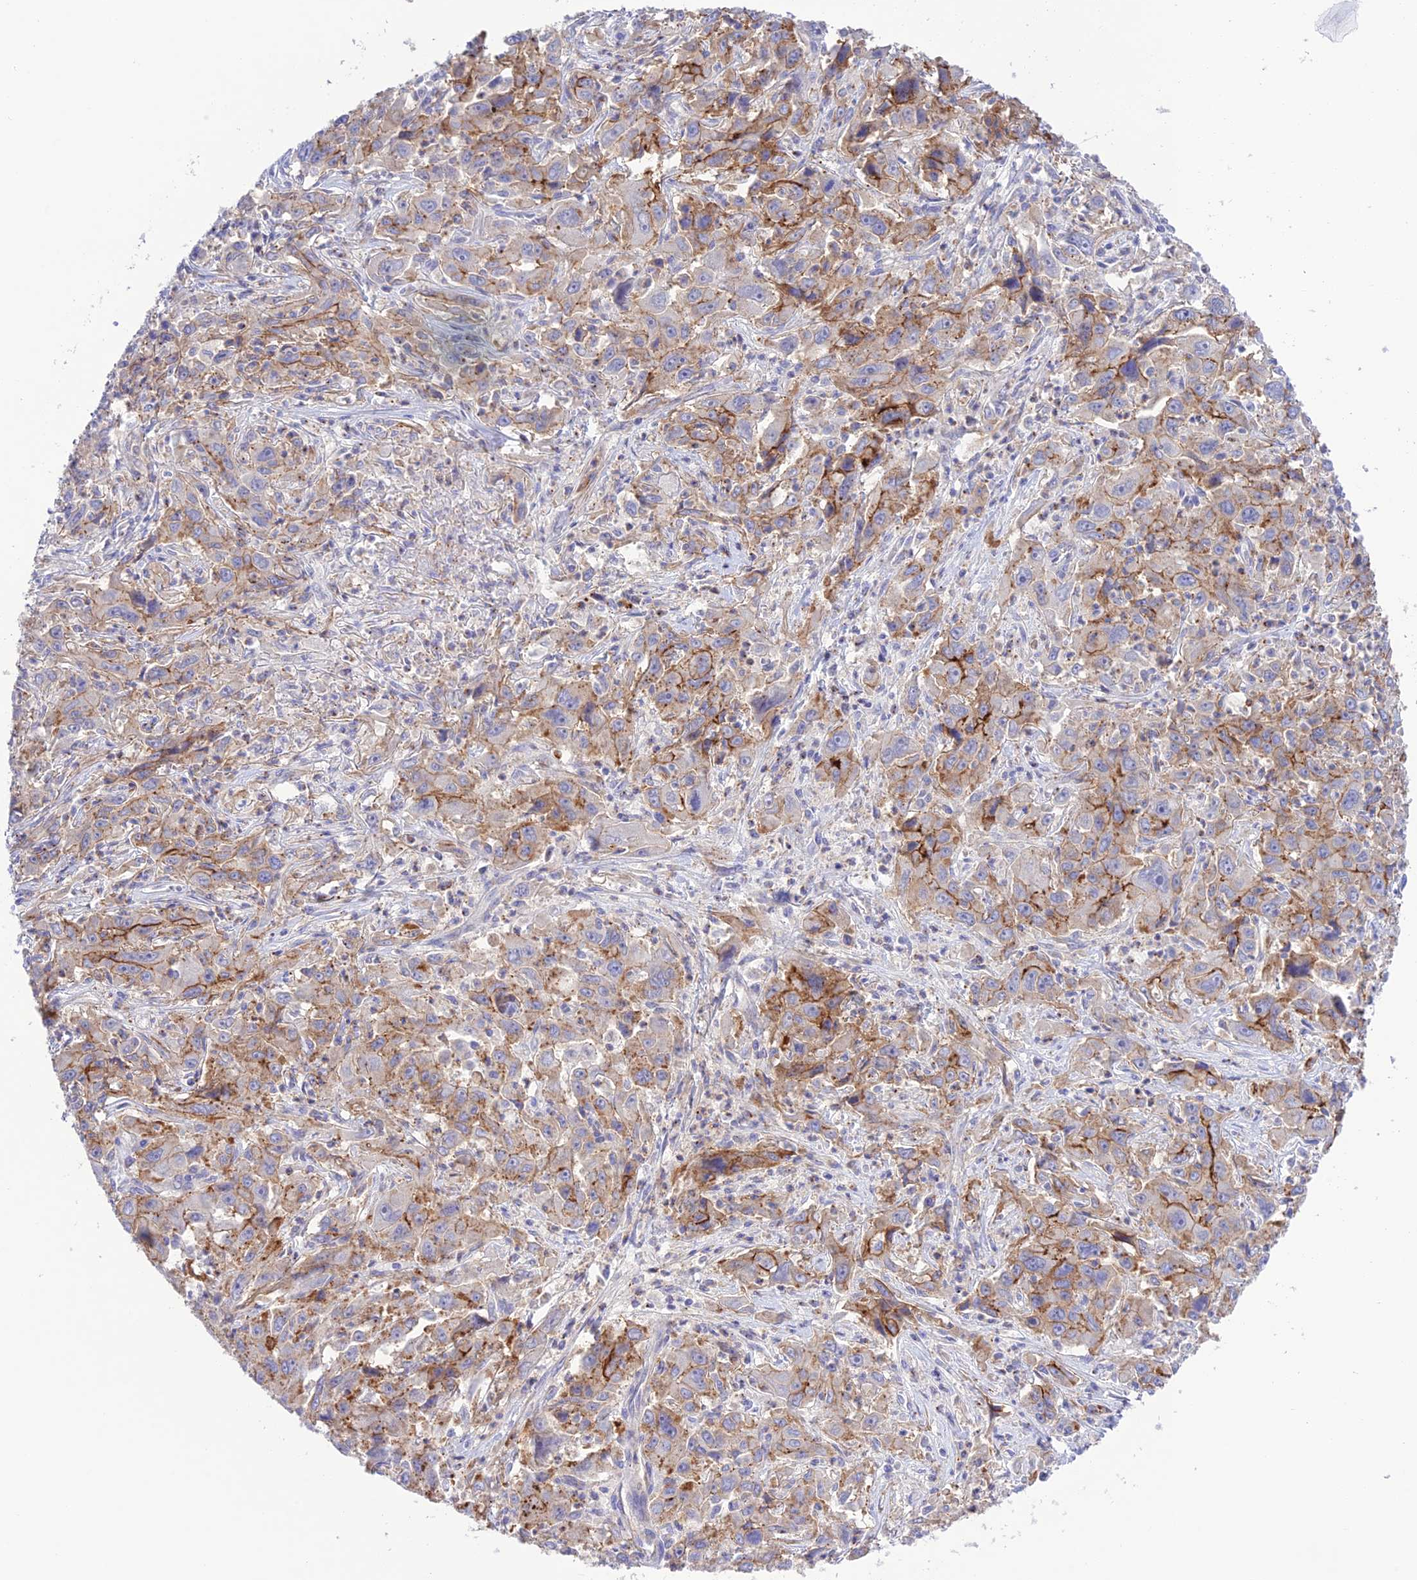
{"staining": {"intensity": "moderate", "quantity": "25%-75%", "location": "cytoplasmic/membranous"}, "tissue": "liver cancer", "cell_type": "Tumor cells", "image_type": "cancer", "snomed": [{"axis": "morphology", "description": "Carcinoma, Hepatocellular, NOS"}, {"axis": "topography", "description": "Liver"}], "caption": "Immunohistochemical staining of liver hepatocellular carcinoma exhibits medium levels of moderate cytoplasmic/membranous positivity in approximately 25%-75% of tumor cells.", "gene": "CHSY3", "patient": {"sex": "male", "age": 63}}